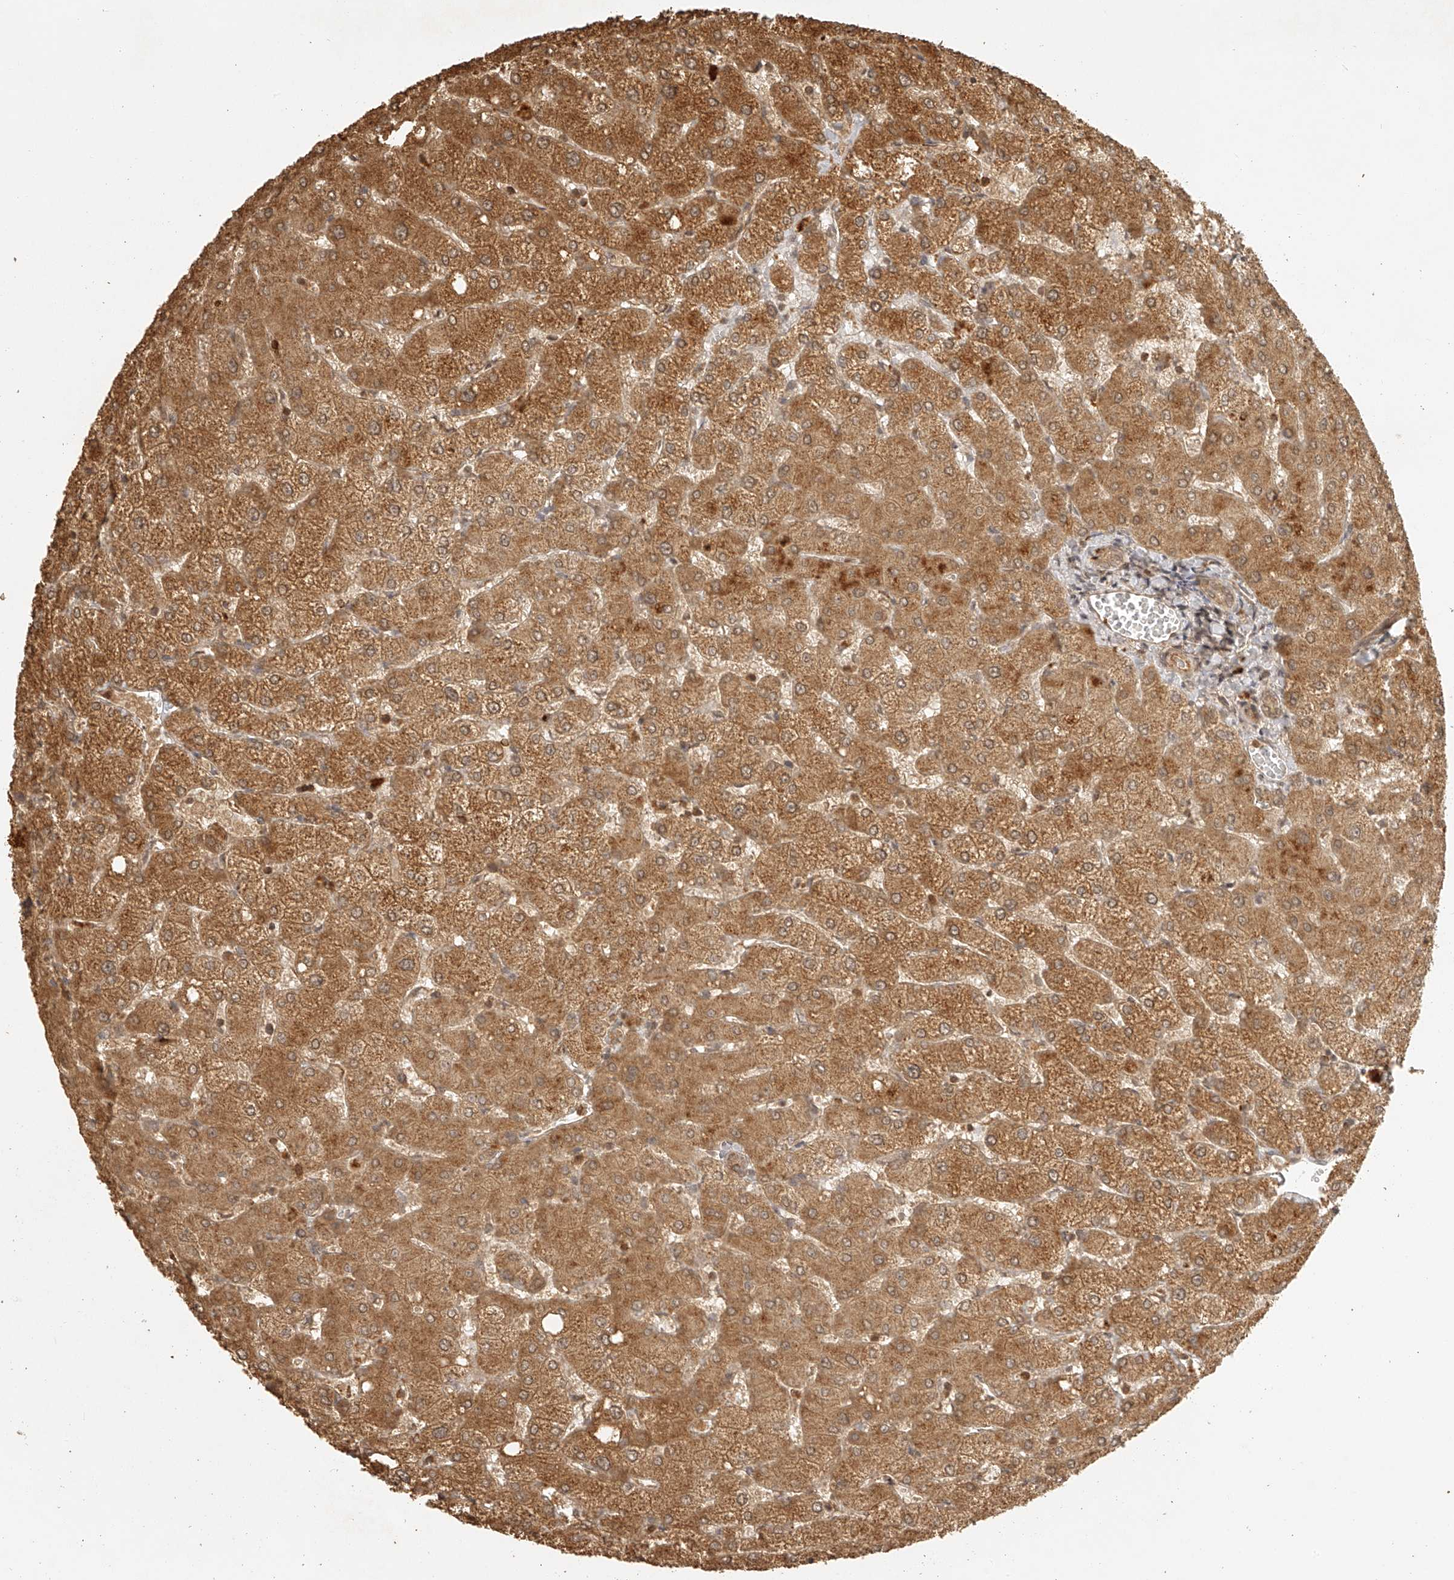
{"staining": {"intensity": "weak", "quantity": ">75%", "location": "cytoplasmic/membranous"}, "tissue": "liver", "cell_type": "Cholangiocytes", "image_type": "normal", "snomed": [{"axis": "morphology", "description": "Normal tissue, NOS"}, {"axis": "topography", "description": "Liver"}], "caption": "Normal liver demonstrates weak cytoplasmic/membranous staining in approximately >75% of cholangiocytes Immunohistochemistry stains the protein of interest in brown and the nuclei are stained blue..", "gene": "BCL2L11", "patient": {"sex": "female", "age": 54}}